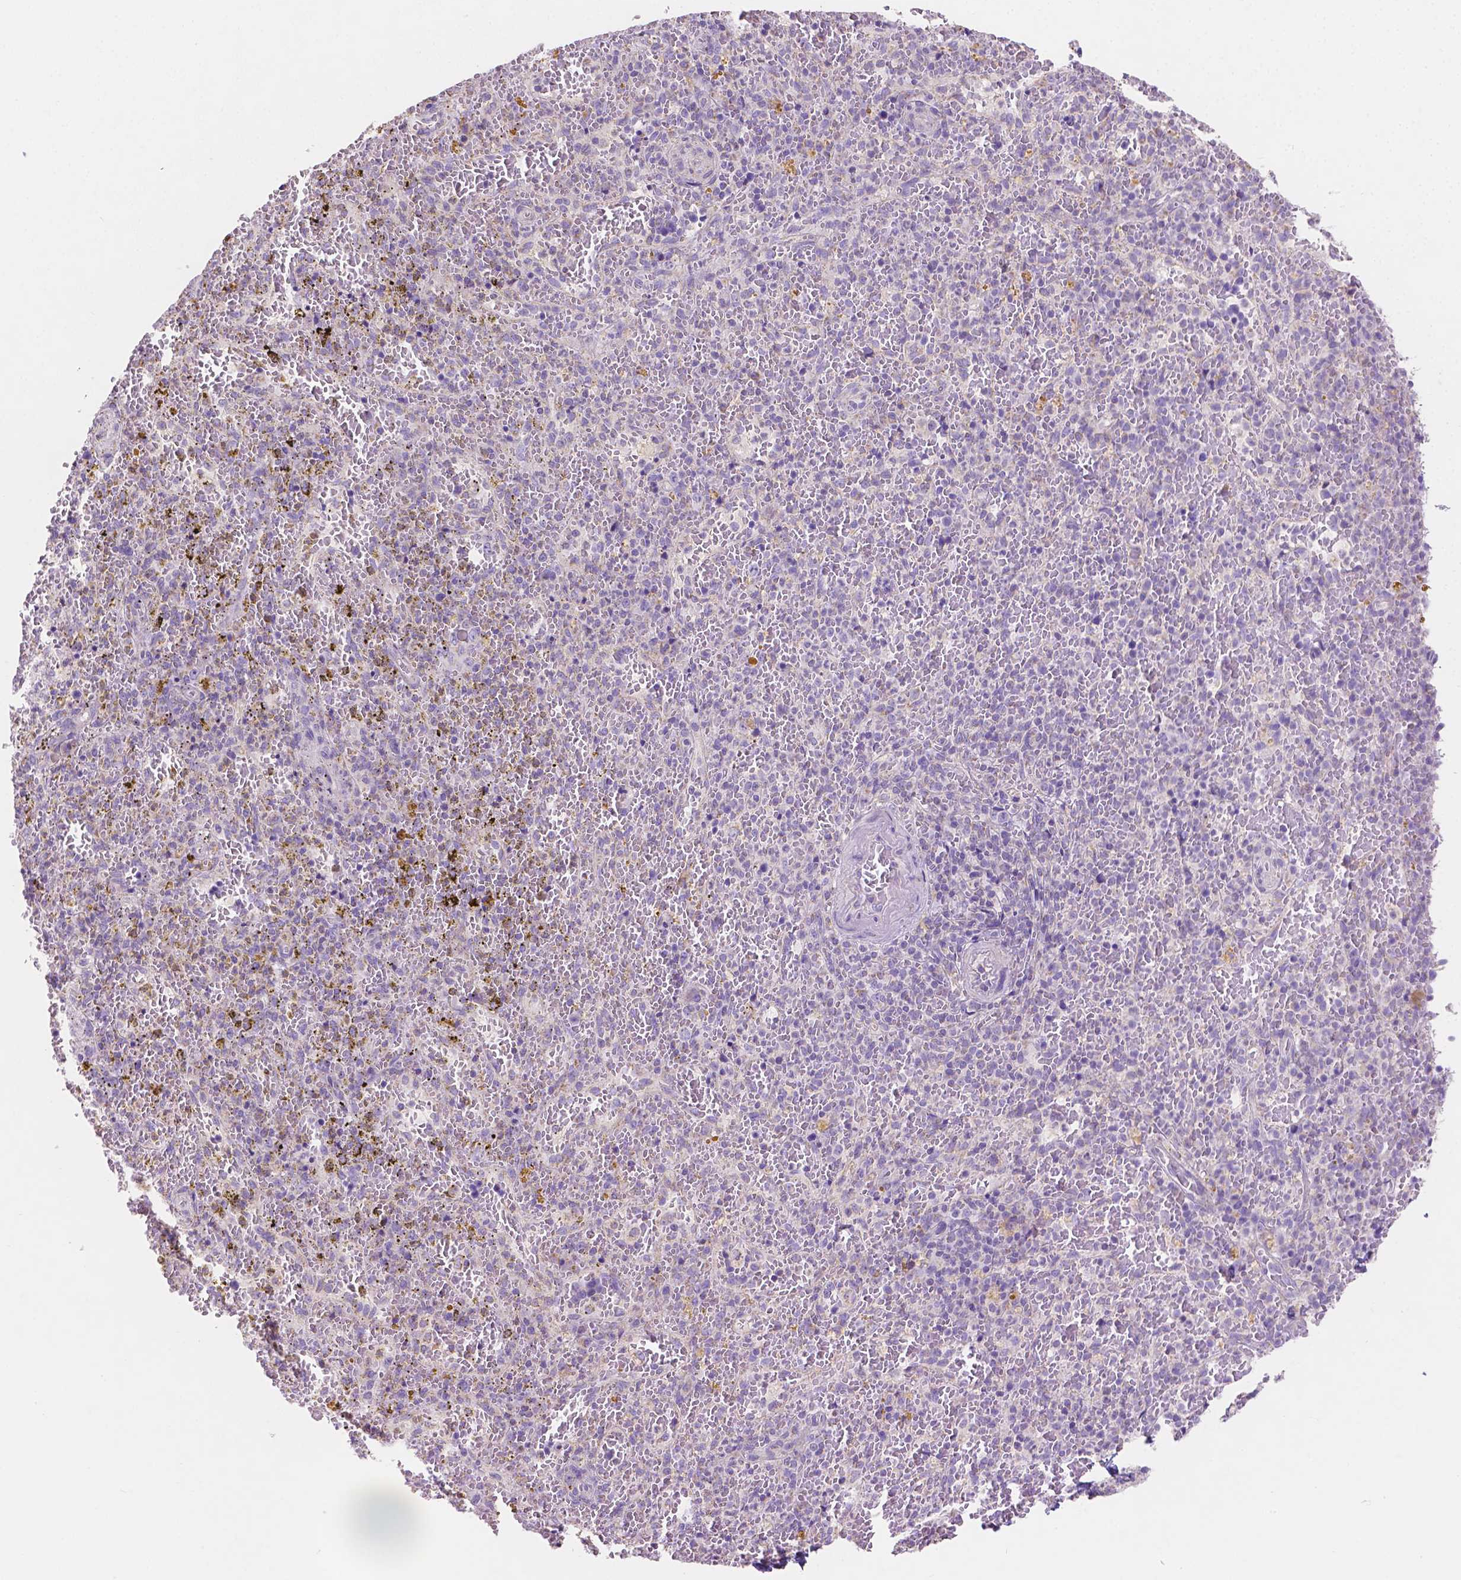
{"staining": {"intensity": "negative", "quantity": "none", "location": "none"}, "tissue": "spleen", "cell_type": "Cells in red pulp", "image_type": "normal", "snomed": [{"axis": "morphology", "description": "Normal tissue, NOS"}, {"axis": "topography", "description": "Spleen"}], "caption": "Photomicrograph shows no significant protein expression in cells in red pulp of benign spleen. (DAB (3,3'-diaminobenzidine) IHC with hematoxylin counter stain).", "gene": "TMEM130", "patient": {"sex": "female", "age": 50}}